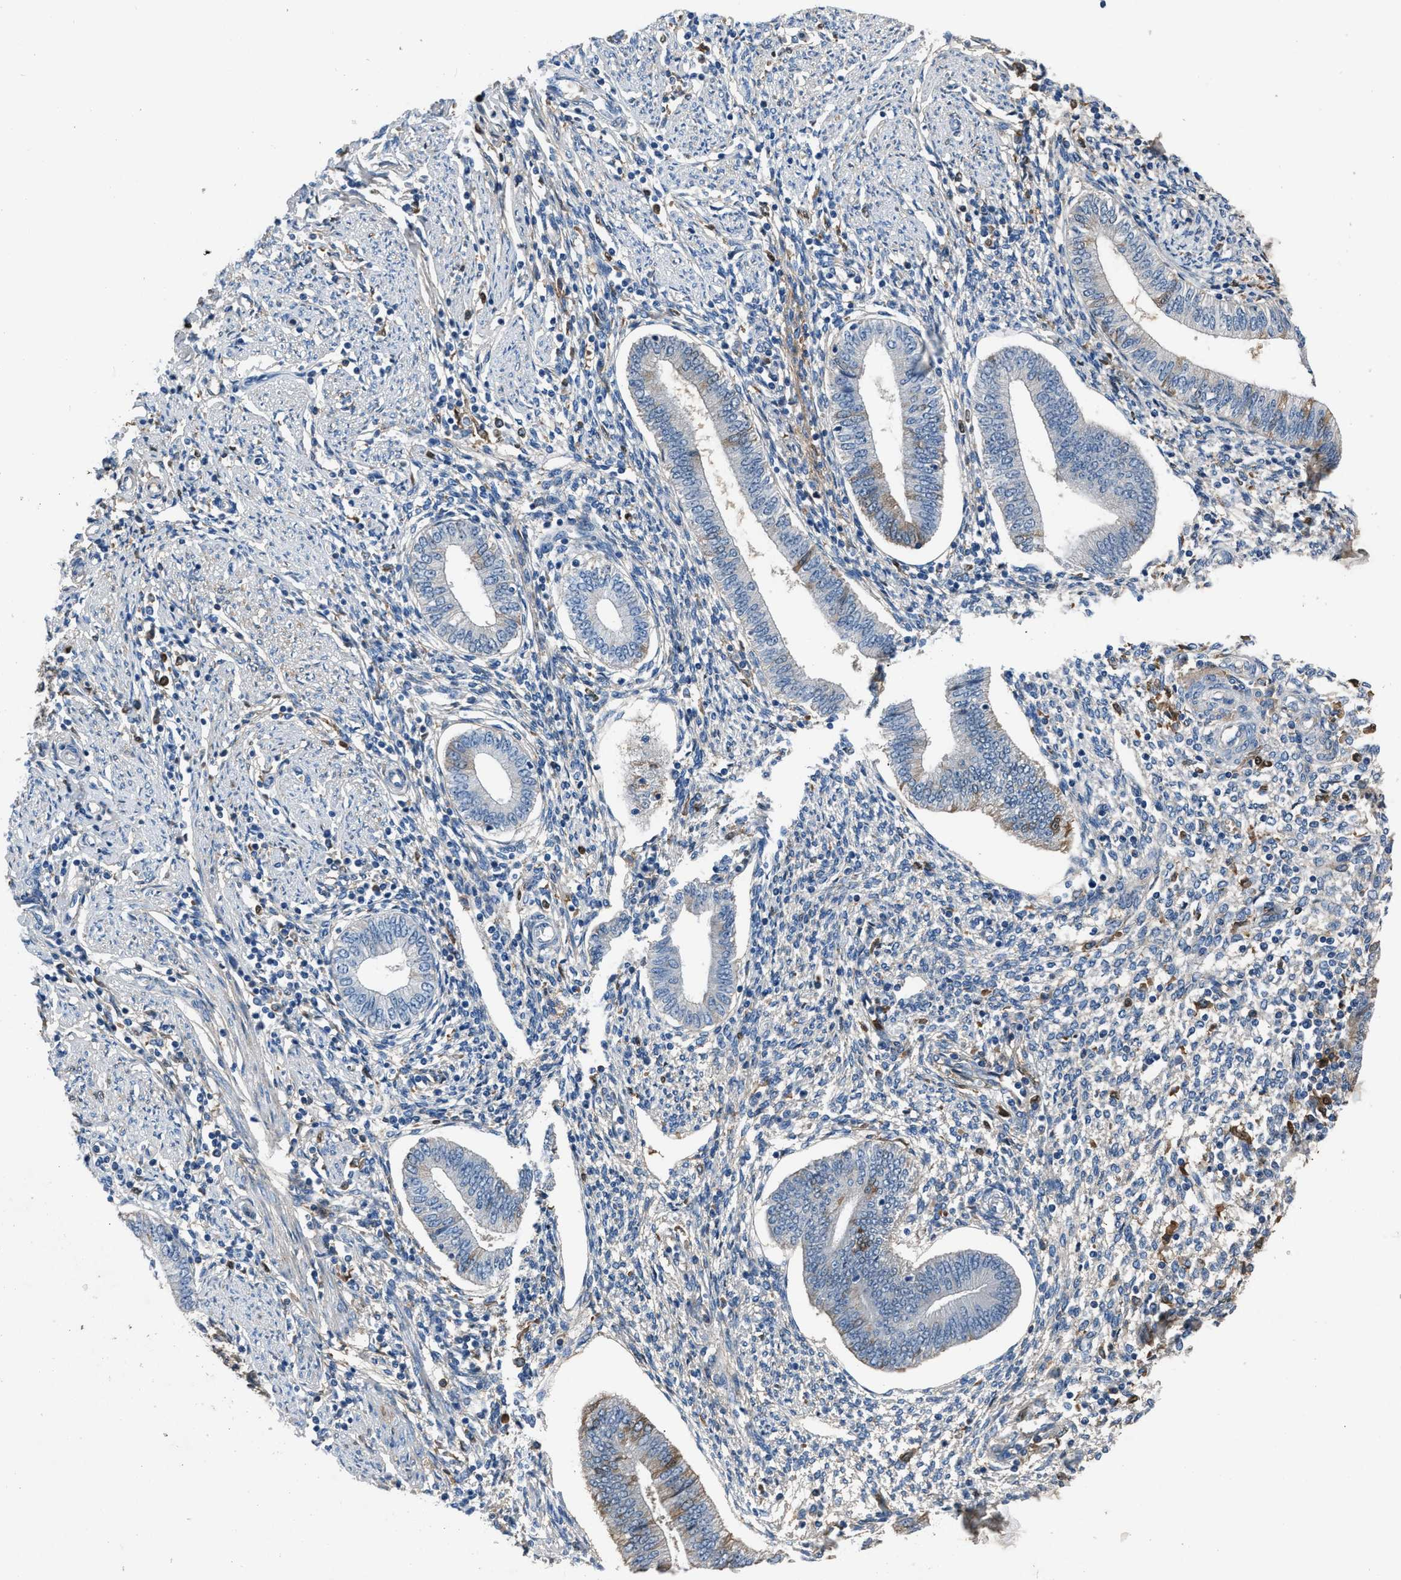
{"staining": {"intensity": "weak", "quantity": "<25%", "location": "cytoplasmic/membranous"}, "tissue": "endometrium", "cell_type": "Cells in endometrial stroma", "image_type": "normal", "snomed": [{"axis": "morphology", "description": "Normal tissue, NOS"}, {"axis": "topography", "description": "Endometrium"}], "caption": "Cells in endometrial stroma are negative for brown protein staining in benign endometrium.", "gene": "STC1", "patient": {"sex": "female", "age": 50}}